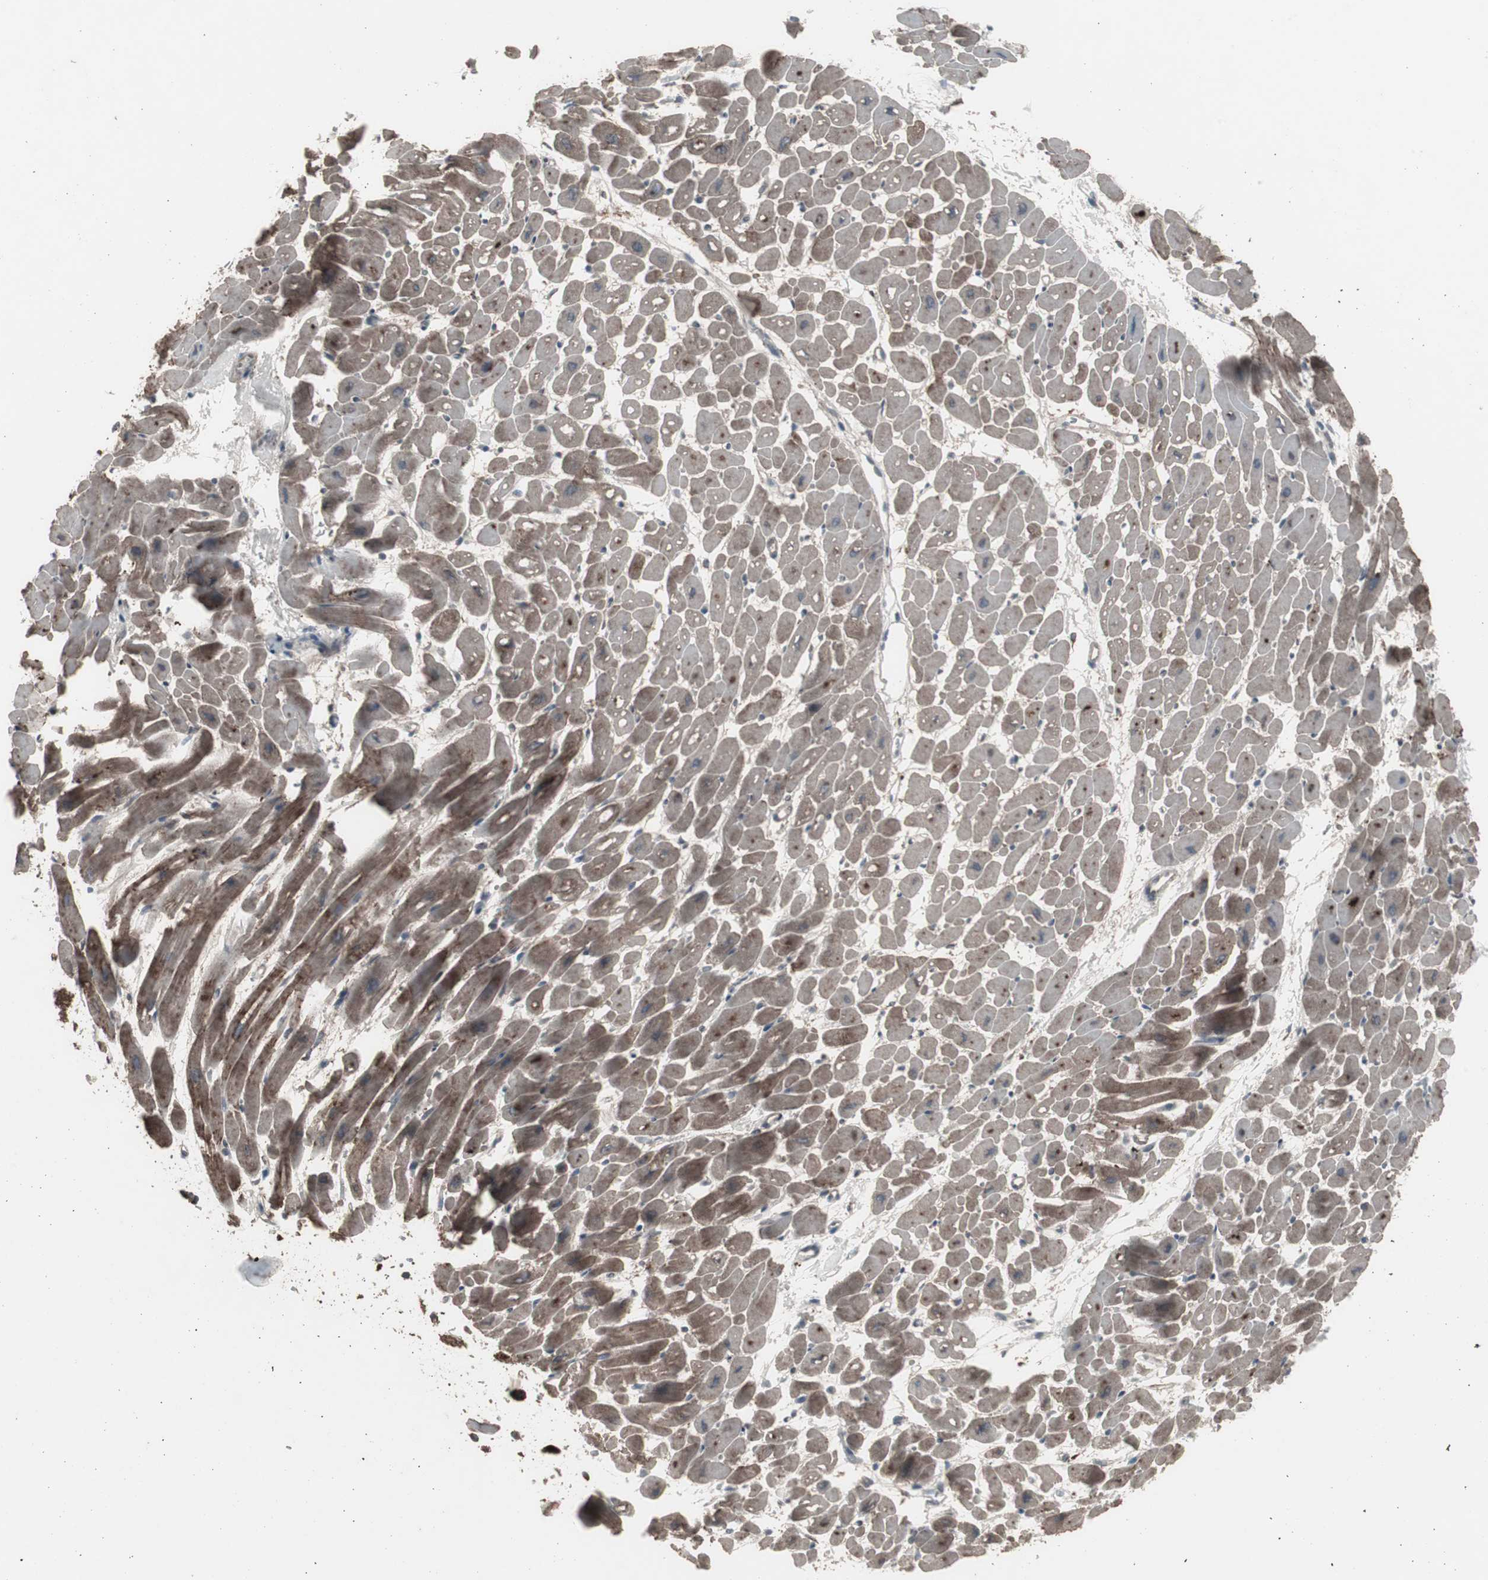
{"staining": {"intensity": "weak", "quantity": "25%-75%", "location": "cytoplasmic/membranous"}, "tissue": "heart muscle", "cell_type": "Cardiomyocytes", "image_type": "normal", "snomed": [{"axis": "morphology", "description": "Normal tissue, NOS"}, {"axis": "topography", "description": "Heart"}], "caption": "Immunohistochemistry micrograph of normal heart muscle stained for a protein (brown), which exhibits low levels of weak cytoplasmic/membranous positivity in about 25%-75% of cardiomyocytes.", "gene": "SSTR2", "patient": {"sex": "male", "age": 45}}